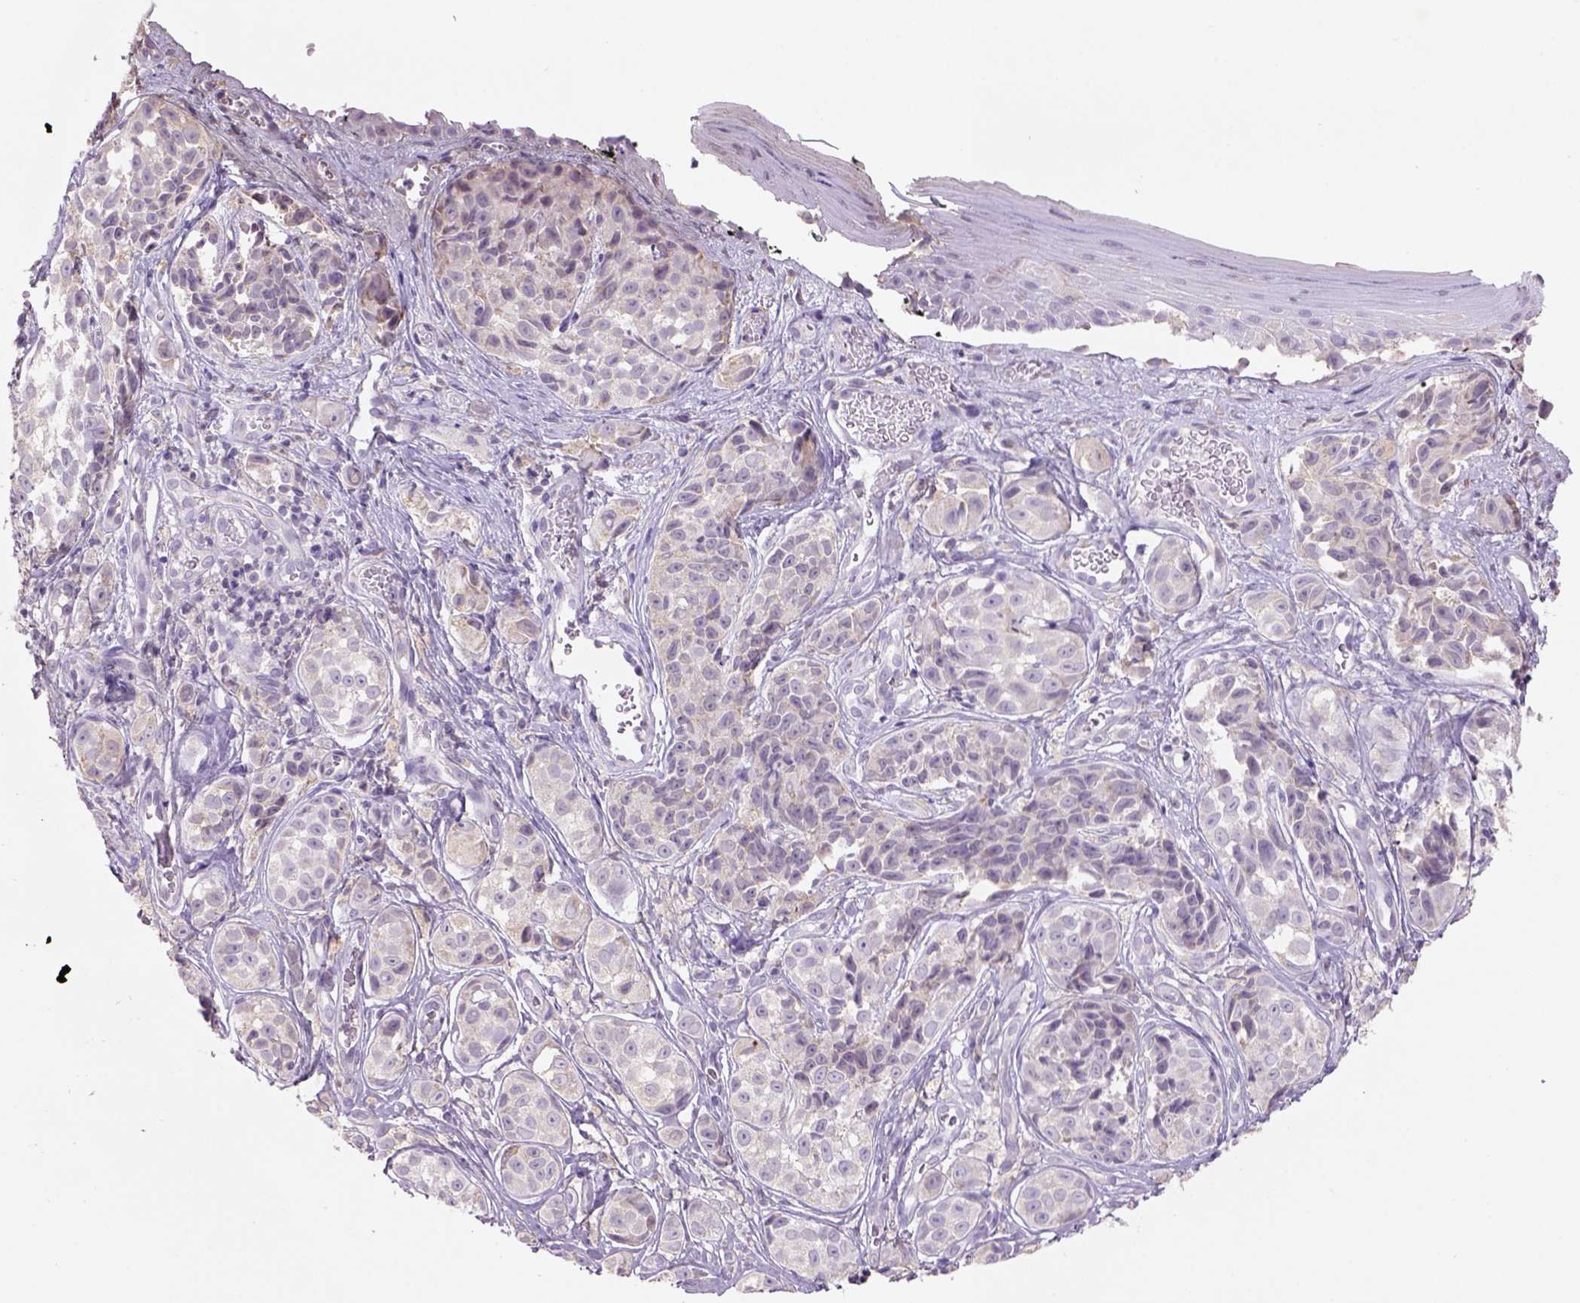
{"staining": {"intensity": "negative", "quantity": "none", "location": "none"}, "tissue": "melanoma", "cell_type": "Tumor cells", "image_type": "cancer", "snomed": [{"axis": "morphology", "description": "Malignant melanoma, NOS"}, {"axis": "topography", "description": "Skin"}], "caption": "Melanoma stained for a protein using immunohistochemistry (IHC) demonstrates no positivity tumor cells.", "gene": "NAALAD2", "patient": {"sex": "male", "age": 48}}